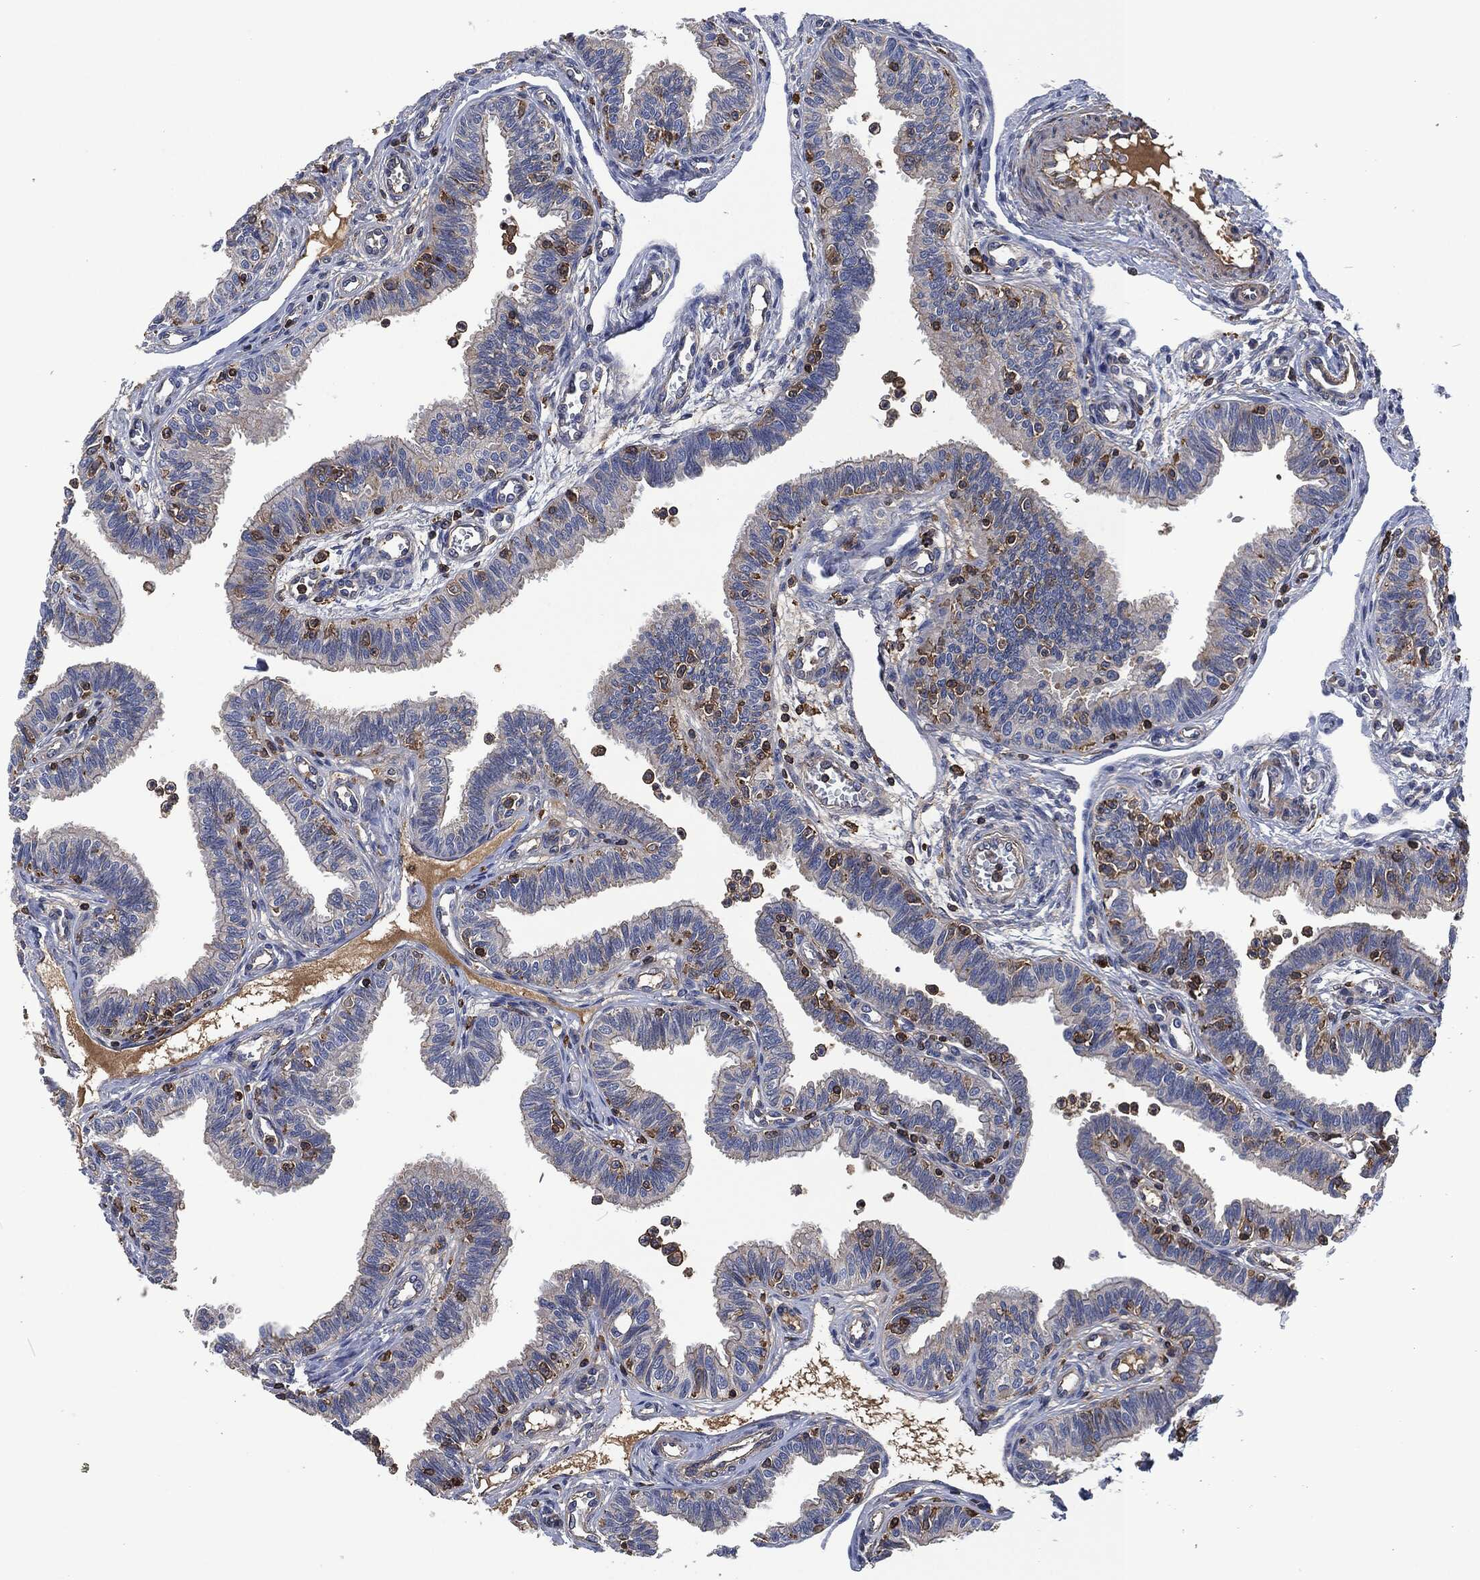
{"staining": {"intensity": "strong", "quantity": "<25%", "location": "cytoplasmic/membranous"}, "tissue": "fallopian tube", "cell_type": "Glandular cells", "image_type": "normal", "snomed": [{"axis": "morphology", "description": "Normal tissue, NOS"}, {"axis": "topography", "description": "Fallopian tube"}], "caption": "Immunohistochemical staining of unremarkable human fallopian tube reveals medium levels of strong cytoplasmic/membranous expression in approximately <25% of glandular cells.", "gene": "LGALS9", "patient": {"sex": "female", "age": 36}}